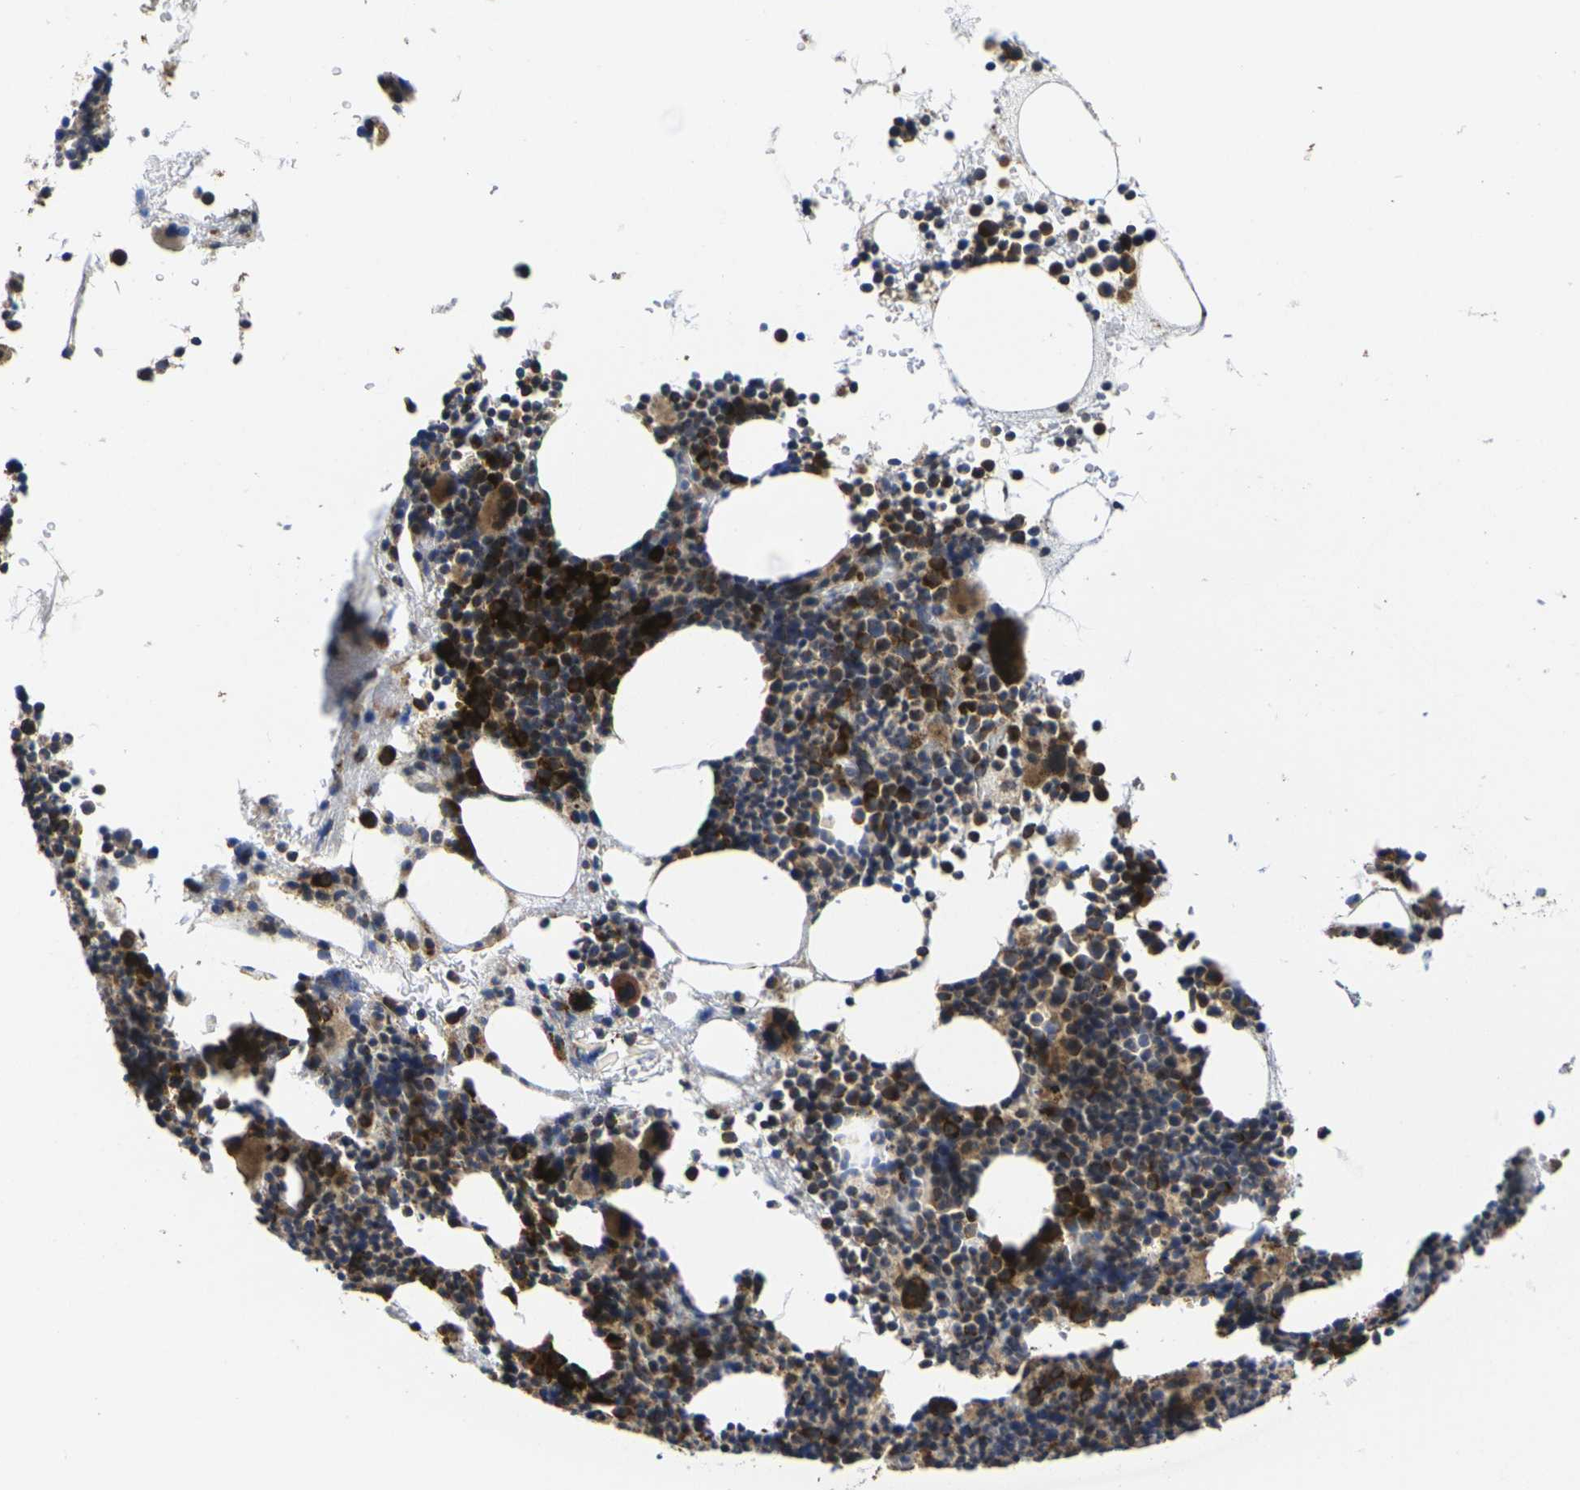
{"staining": {"intensity": "strong", "quantity": "25%-75%", "location": "cytoplasmic/membranous"}, "tissue": "bone marrow", "cell_type": "Hematopoietic cells", "image_type": "normal", "snomed": [{"axis": "morphology", "description": "Normal tissue, NOS"}, {"axis": "morphology", "description": "Inflammation, NOS"}, {"axis": "topography", "description": "Bone marrow"}], "caption": "Immunohistochemistry (IHC) of unremarkable human bone marrow exhibits high levels of strong cytoplasmic/membranous staining in about 25%-75% of hematopoietic cells.", "gene": "P2RY11", "patient": {"sex": "male", "age": 73}}